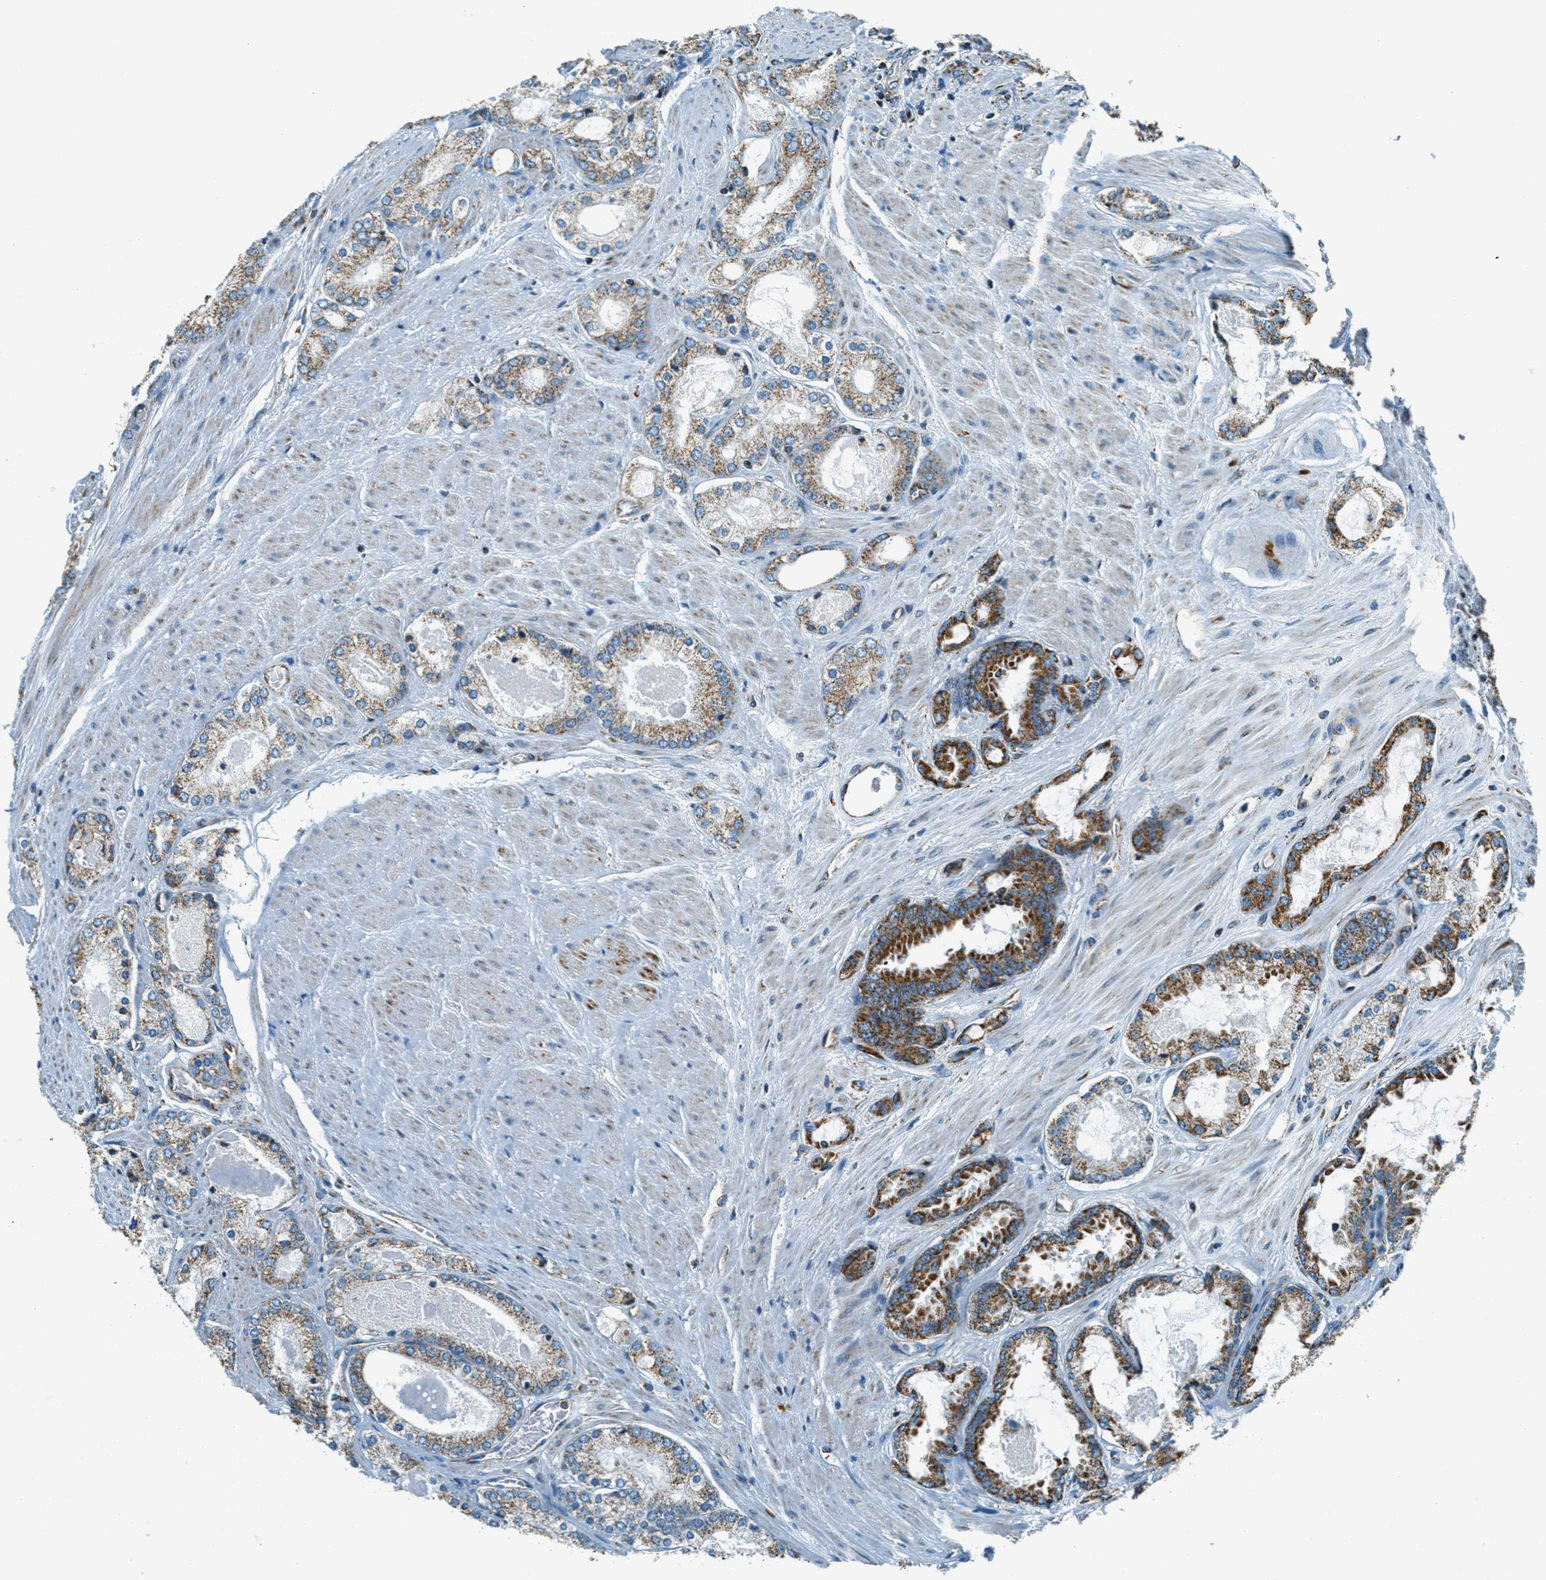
{"staining": {"intensity": "moderate", "quantity": ">75%", "location": "cytoplasmic/membranous"}, "tissue": "prostate cancer", "cell_type": "Tumor cells", "image_type": "cancer", "snomed": [{"axis": "morphology", "description": "Adenocarcinoma, High grade"}, {"axis": "topography", "description": "Prostate"}], "caption": "Human adenocarcinoma (high-grade) (prostate) stained with a brown dye displays moderate cytoplasmic/membranous positive expression in about >75% of tumor cells.", "gene": "CHST15", "patient": {"sex": "male", "age": 65}}